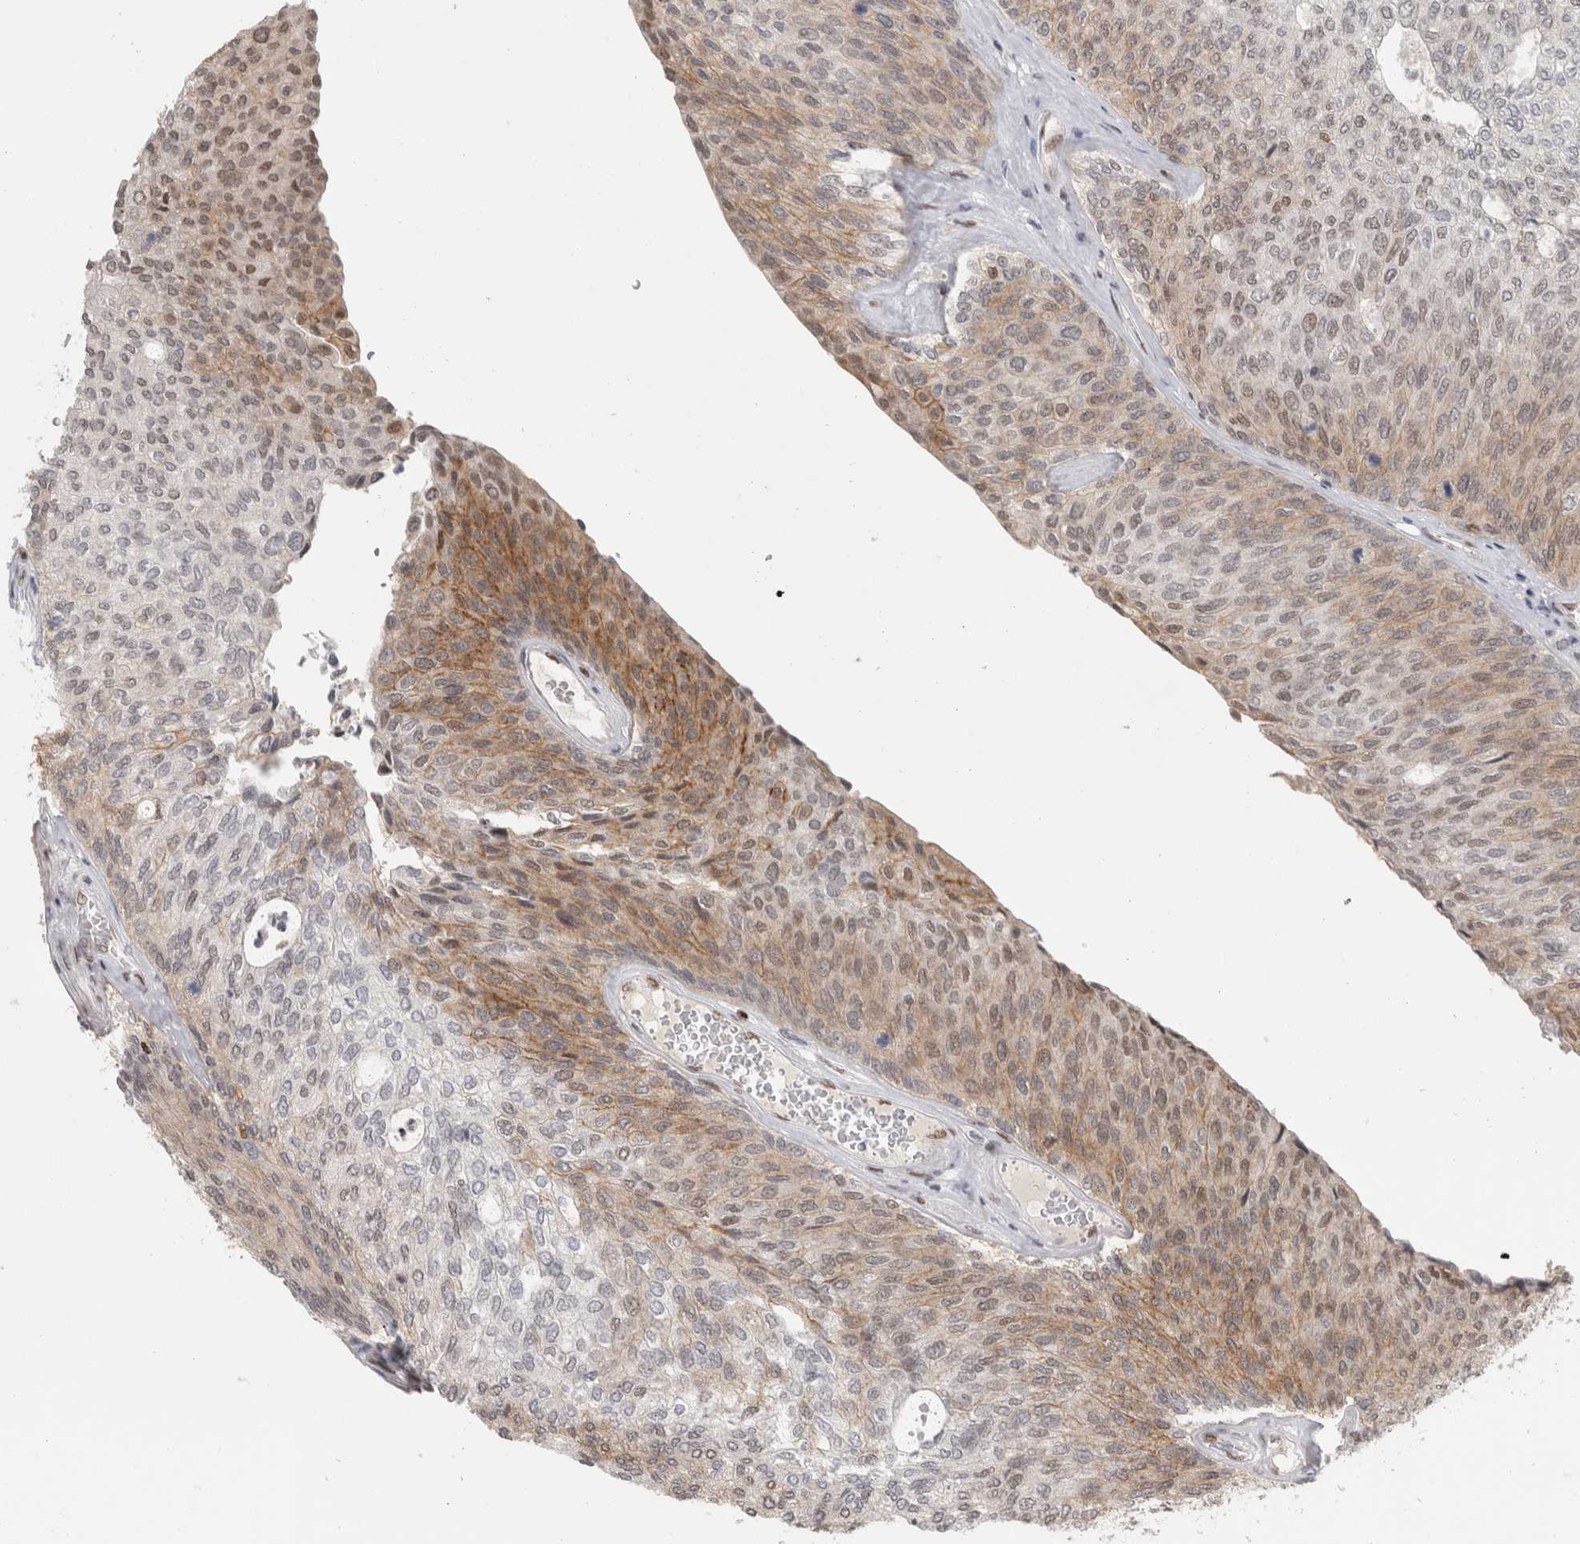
{"staining": {"intensity": "moderate", "quantity": "25%-75%", "location": "cytoplasmic/membranous,nuclear"}, "tissue": "urothelial cancer", "cell_type": "Tumor cells", "image_type": "cancer", "snomed": [{"axis": "morphology", "description": "Urothelial carcinoma, Low grade"}, {"axis": "topography", "description": "Urinary bladder"}], "caption": "Urothelial carcinoma (low-grade) stained with IHC demonstrates moderate cytoplasmic/membranous and nuclear expression in about 25%-75% of tumor cells.", "gene": "SRARP", "patient": {"sex": "female", "age": 79}}